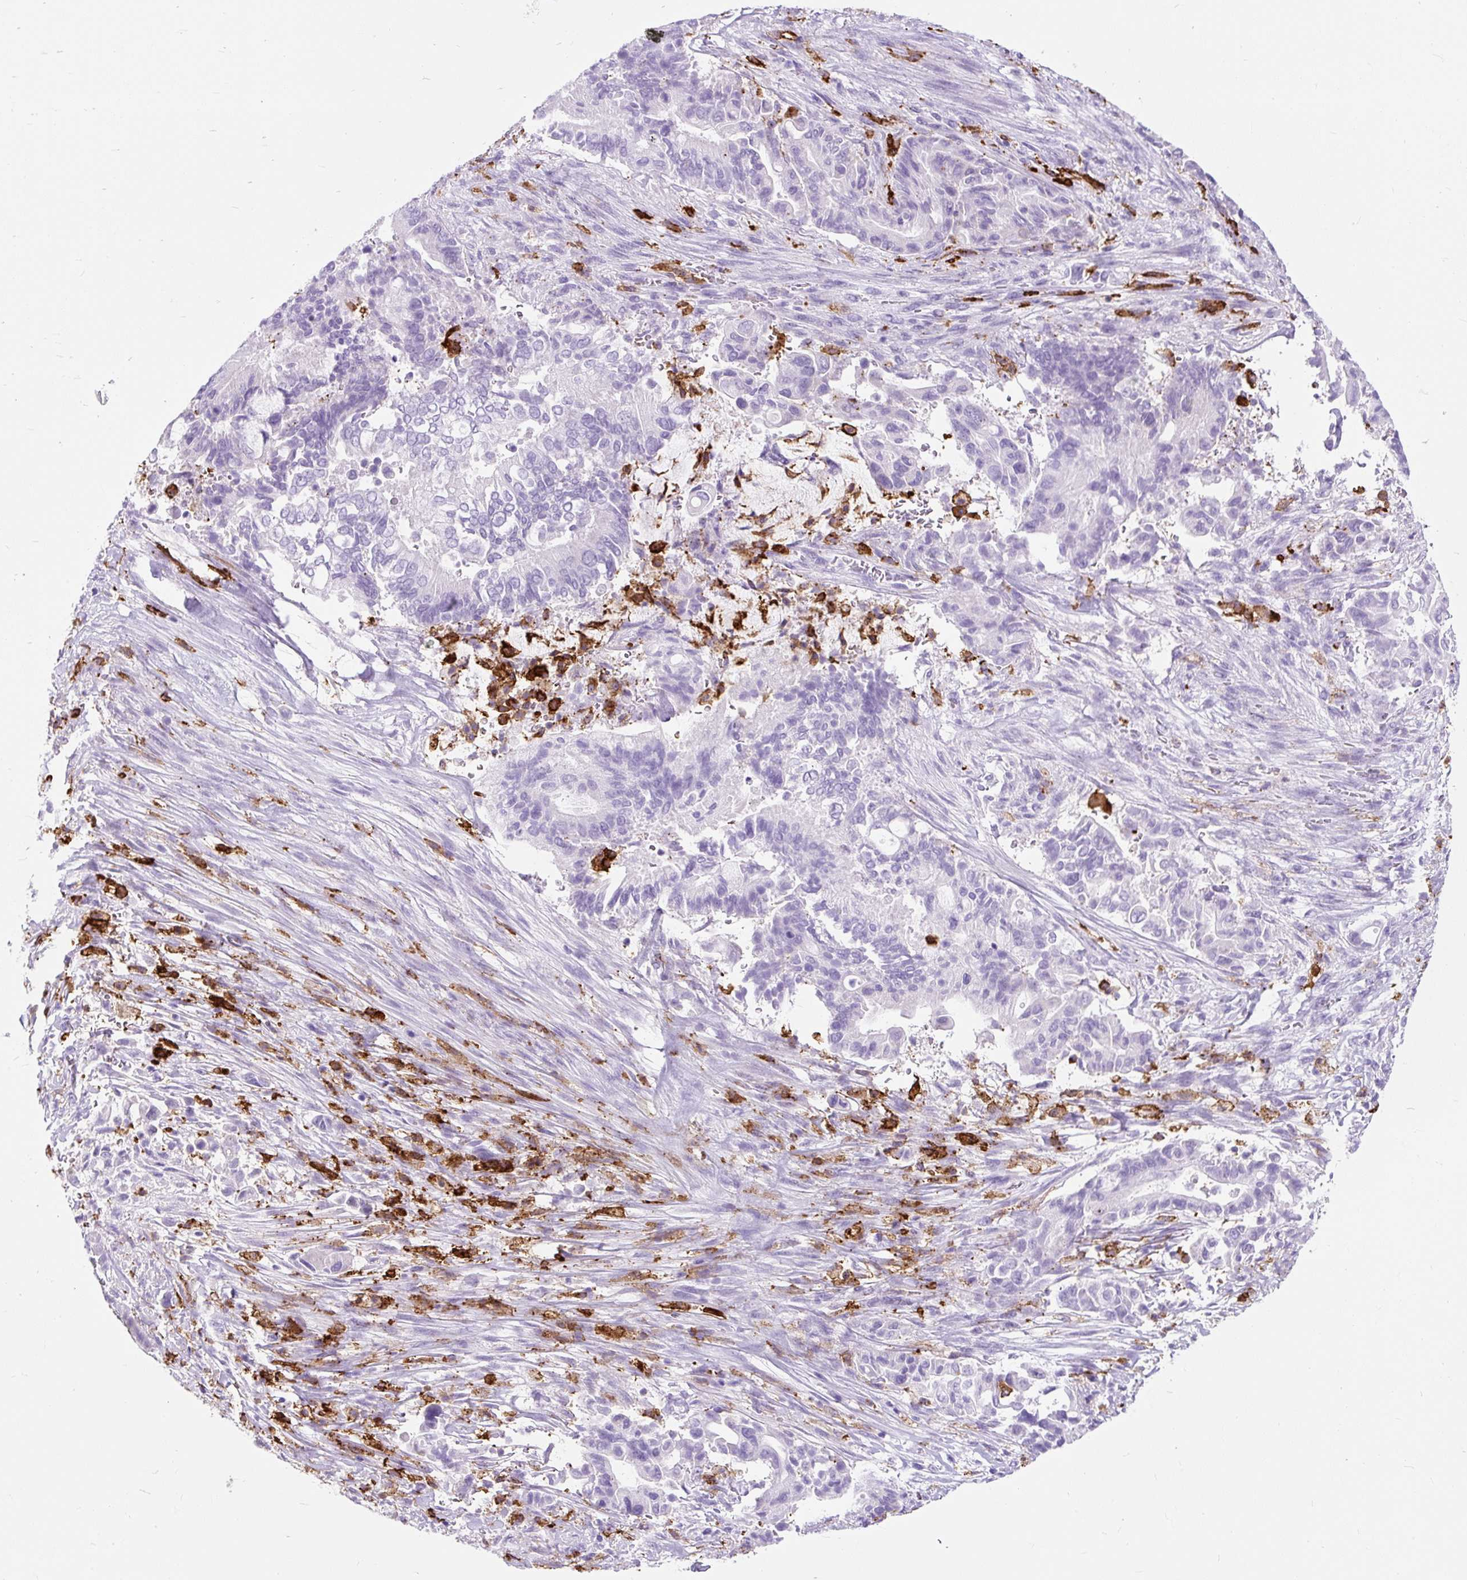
{"staining": {"intensity": "negative", "quantity": "none", "location": "none"}, "tissue": "pancreatic cancer", "cell_type": "Tumor cells", "image_type": "cancer", "snomed": [{"axis": "morphology", "description": "Adenocarcinoma, NOS"}, {"axis": "topography", "description": "Pancreas"}], "caption": "Micrograph shows no significant protein positivity in tumor cells of pancreatic cancer (adenocarcinoma).", "gene": "HLA-DRA", "patient": {"sex": "male", "age": 68}}